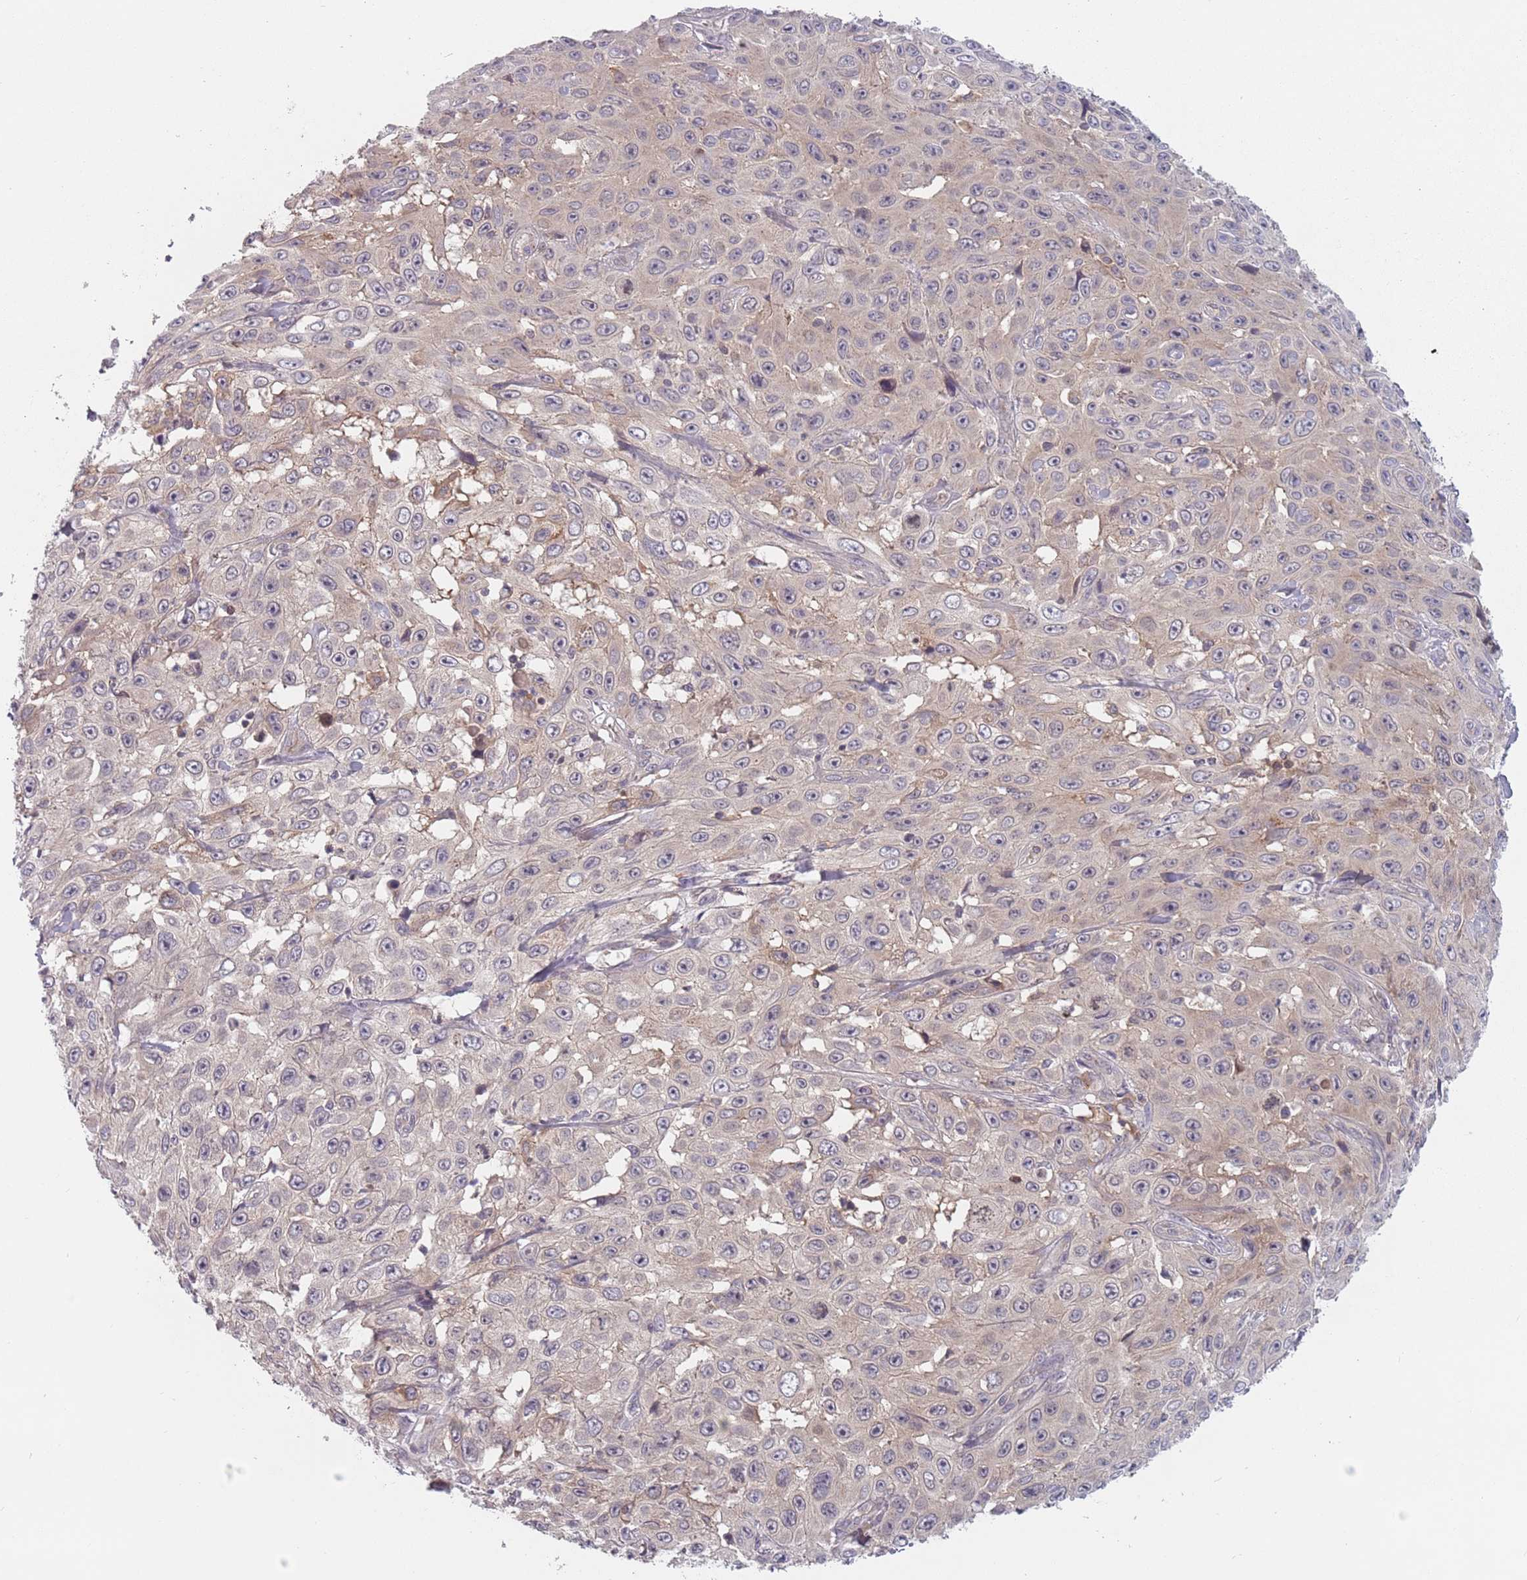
{"staining": {"intensity": "weak", "quantity": "<25%", "location": "cytoplasmic/membranous"}, "tissue": "skin cancer", "cell_type": "Tumor cells", "image_type": "cancer", "snomed": [{"axis": "morphology", "description": "Squamous cell carcinoma, NOS"}, {"axis": "topography", "description": "Skin"}], "caption": "The photomicrograph exhibits no staining of tumor cells in skin squamous cell carcinoma. Brightfield microscopy of immunohistochemistry stained with DAB (brown) and hematoxylin (blue), captured at high magnification.", "gene": "ASB13", "patient": {"sex": "male", "age": 82}}